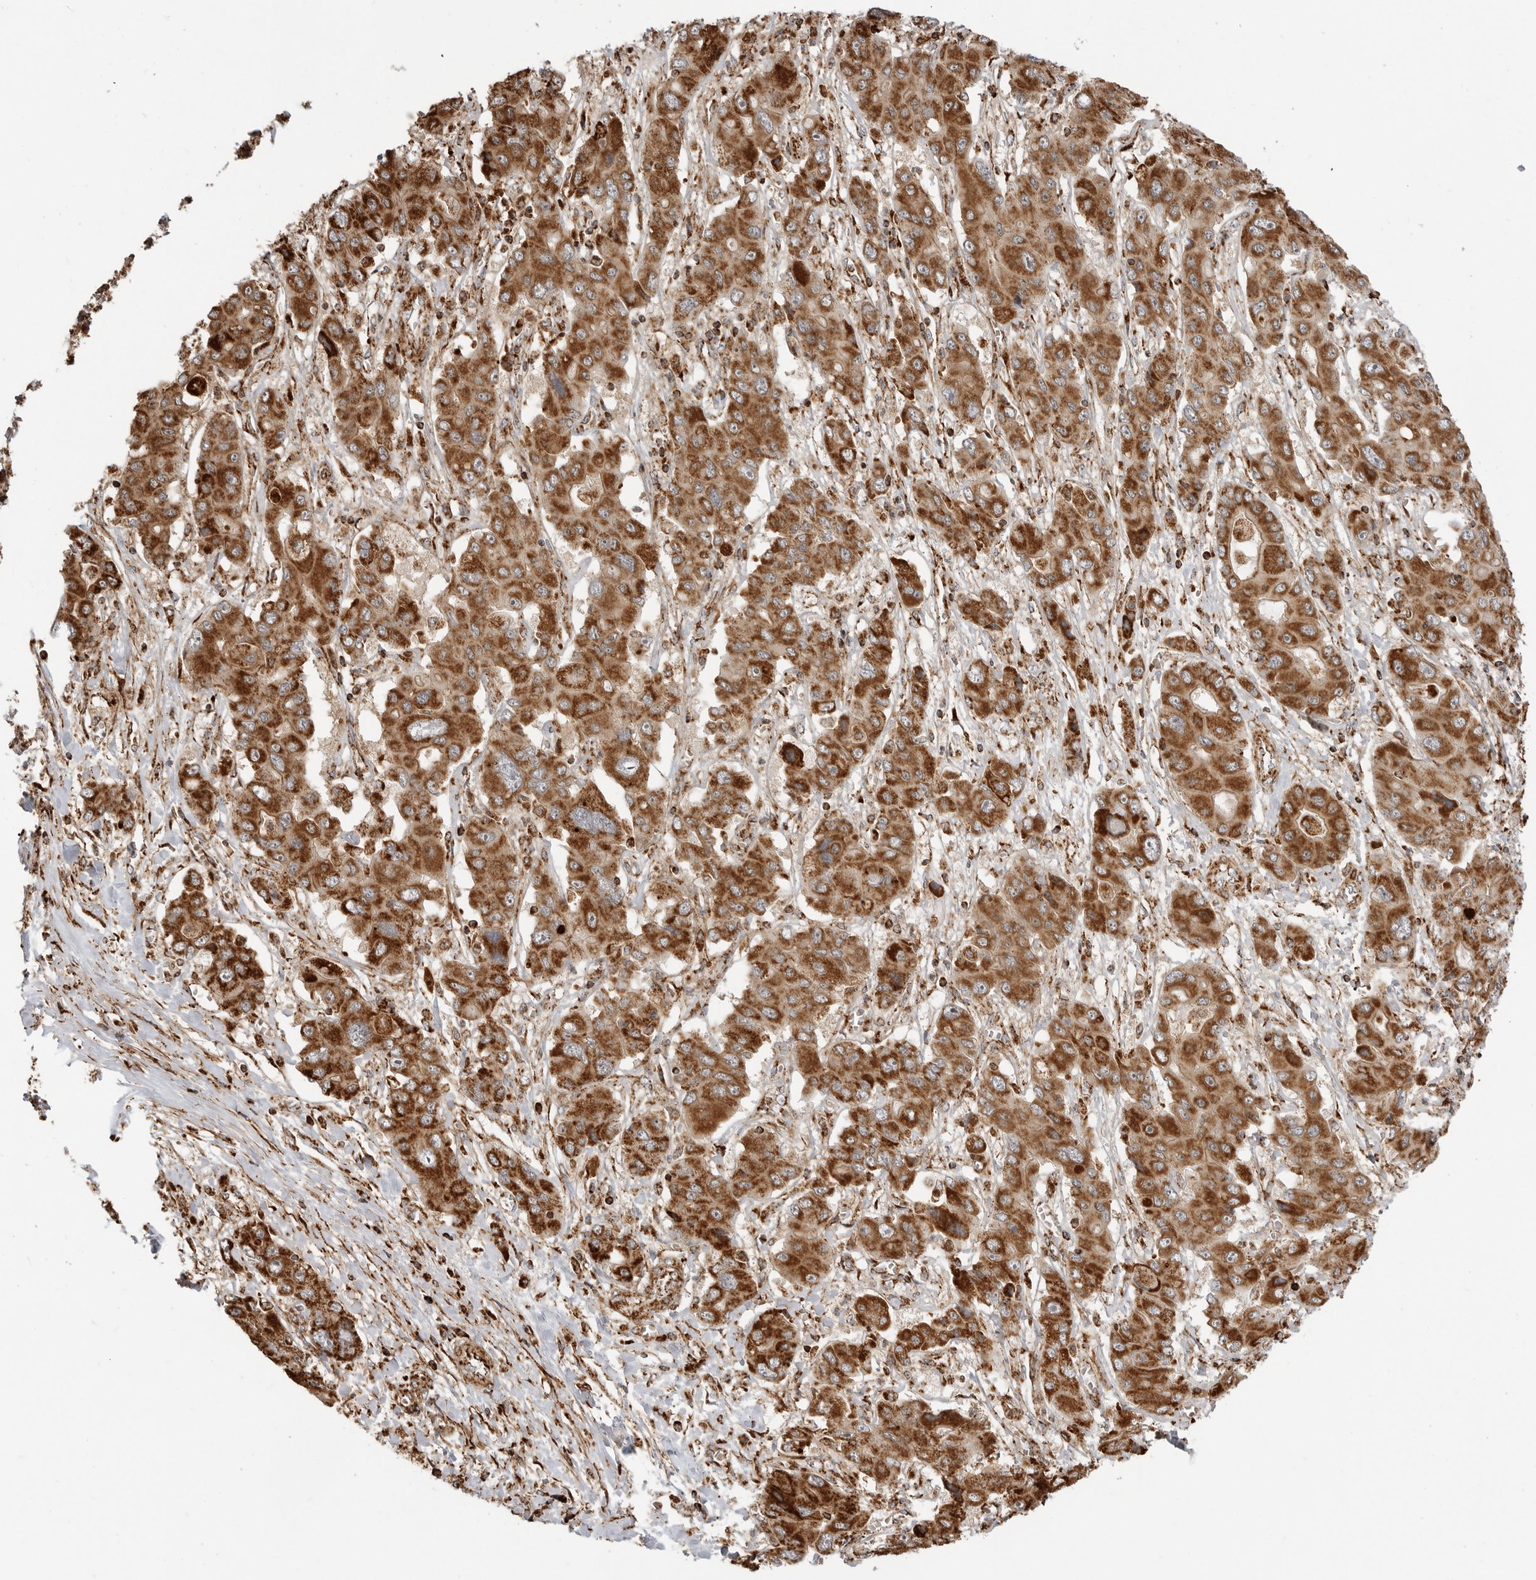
{"staining": {"intensity": "strong", "quantity": ">75%", "location": "cytoplasmic/membranous"}, "tissue": "liver cancer", "cell_type": "Tumor cells", "image_type": "cancer", "snomed": [{"axis": "morphology", "description": "Cholangiocarcinoma"}, {"axis": "topography", "description": "Liver"}], "caption": "Protein expression analysis of liver cancer displays strong cytoplasmic/membranous expression in about >75% of tumor cells. The protein is stained brown, and the nuclei are stained in blue (DAB IHC with brightfield microscopy, high magnification).", "gene": "BMP2K", "patient": {"sex": "male", "age": 67}}